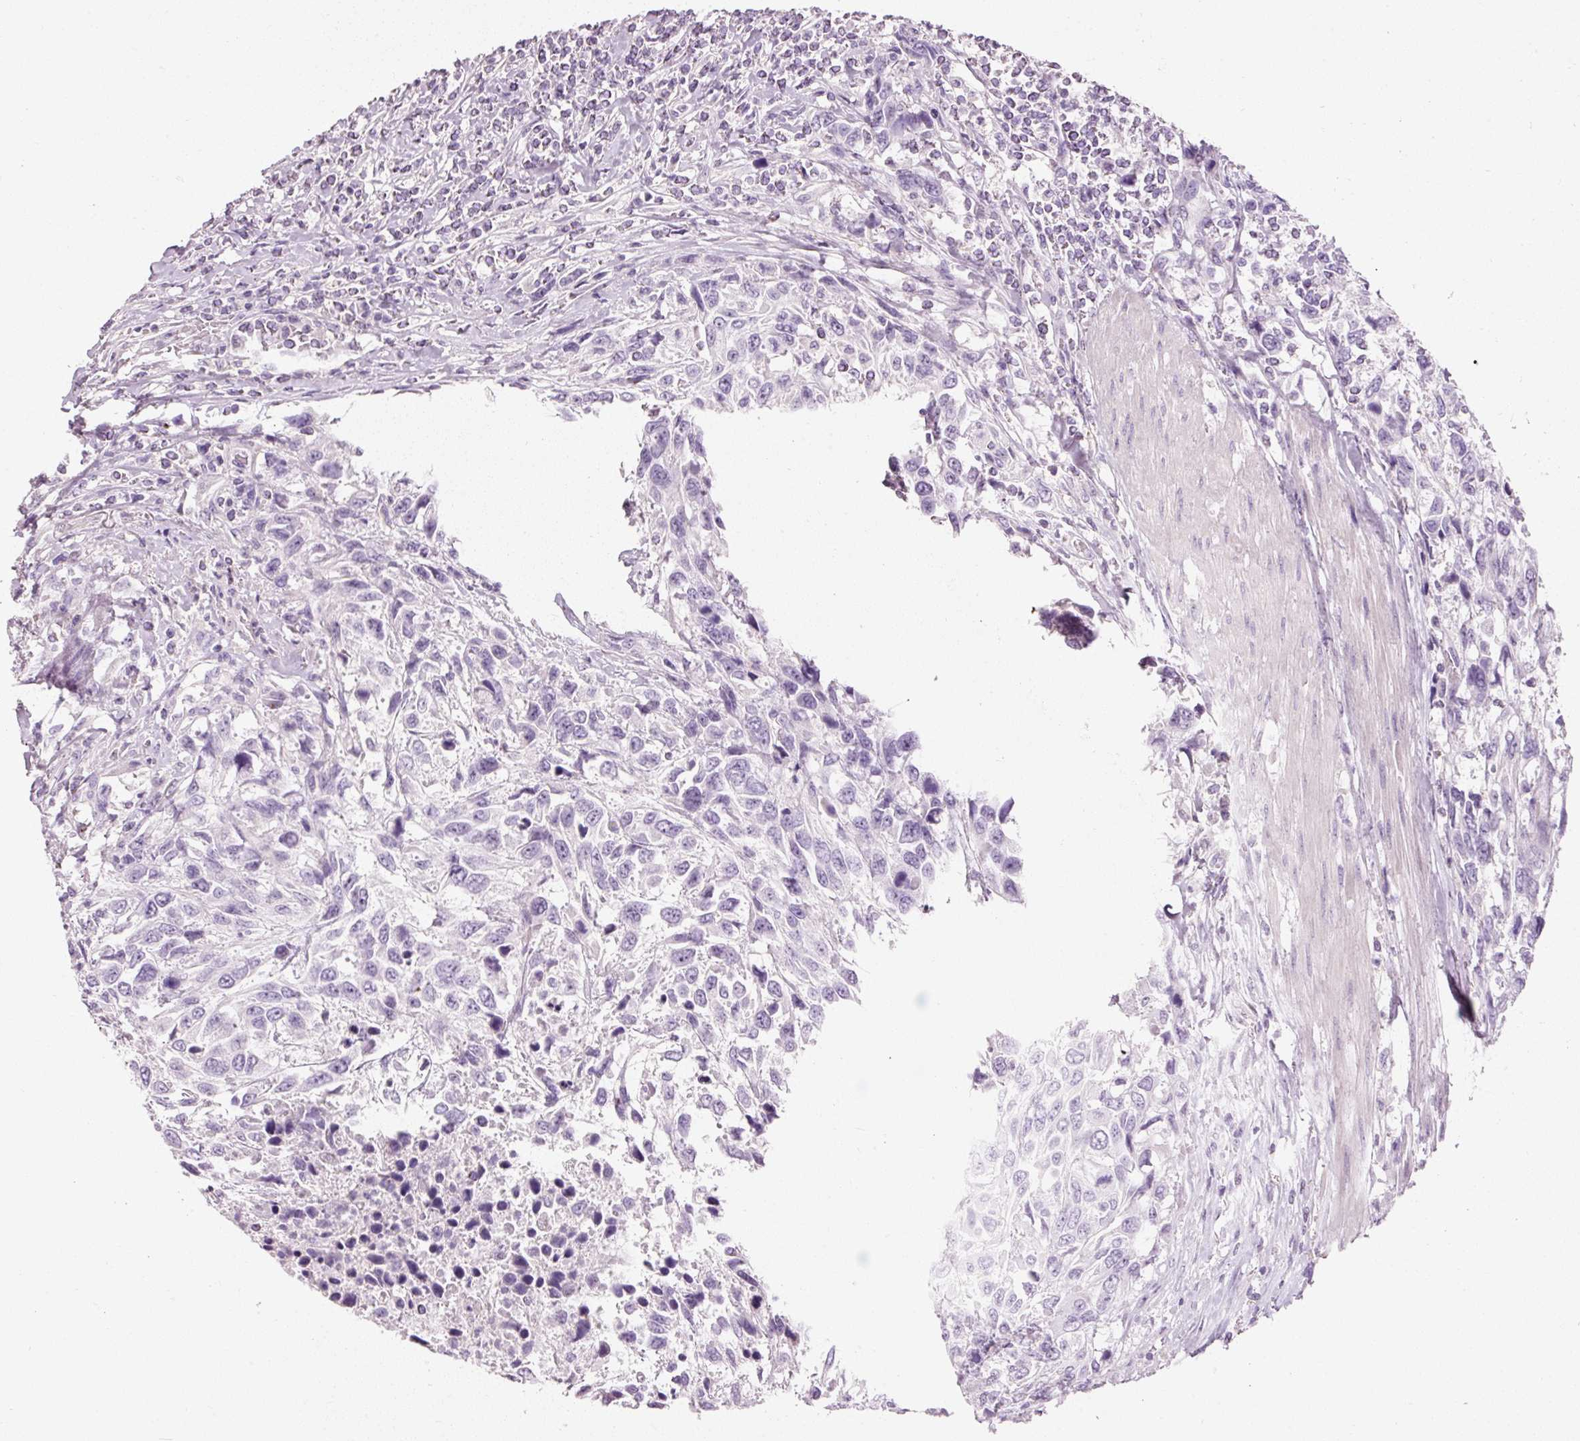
{"staining": {"intensity": "negative", "quantity": "none", "location": "none"}, "tissue": "urothelial cancer", "cell_type": "Tumor cells", "image_type": "cancer", "snomed": [{"axis": "morphology", "description": "Urothelial carcinoma, High grade"}, {"axis": "topography", "description": "Urinary bladder"}], "caption": "The micrograph reveals no significant expression in tumor cells of urothelial cancer.", "gene": "MUC5AC", "patient": {"sex": "female", "age": 70}}